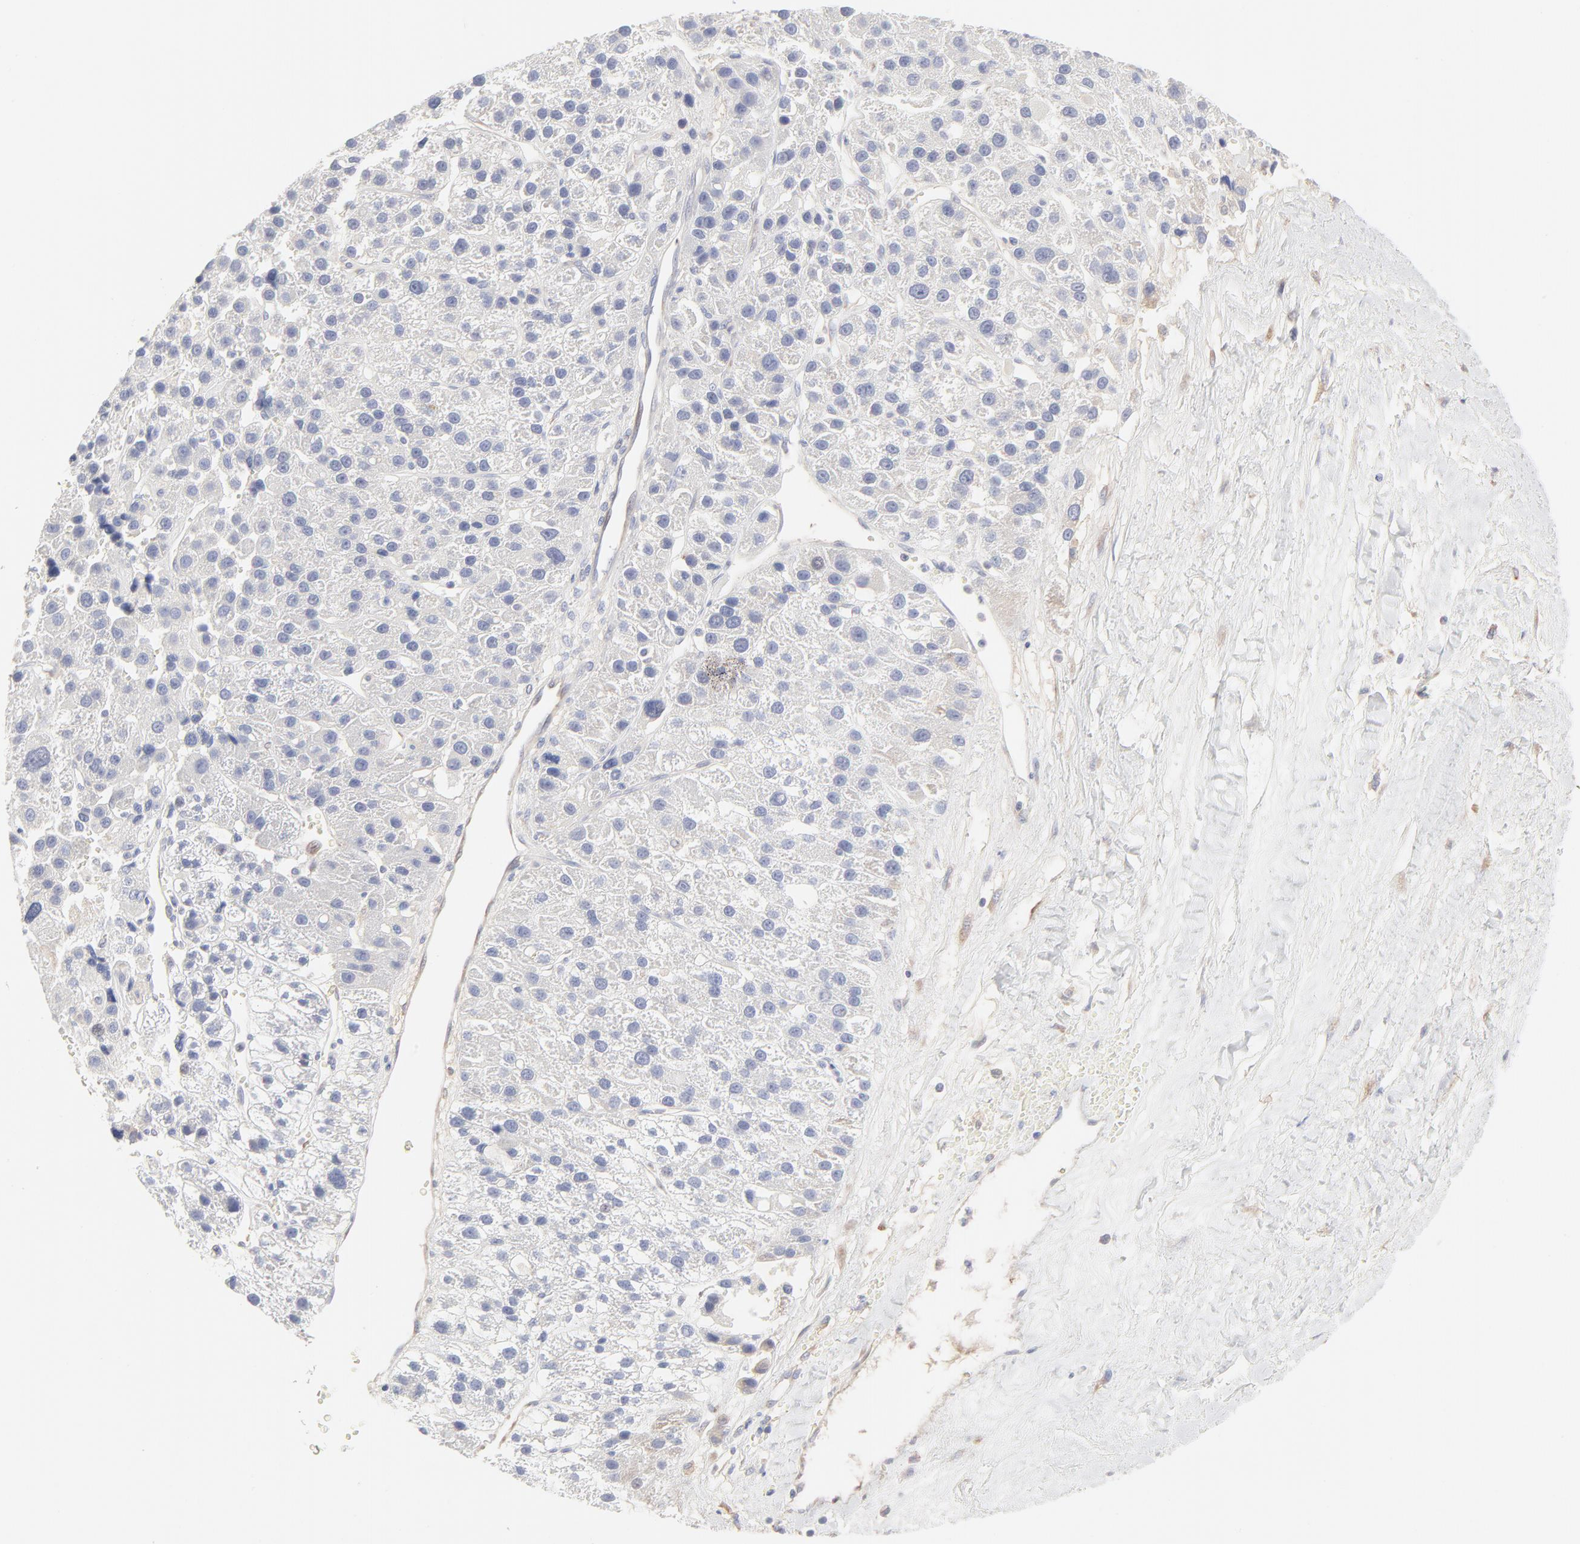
{"staining": {"intensity": "negative", "quantity": "none", "location": "none"}, "tissue": "liver cancer", "cell_type": "Tumor cells", "image_type": "cancer", "snomed": [{"axis": "morphology", "description": "Carcinoma, Hepatocellular, NOS"}, {"axis": "topography", "description": "Liver"}], "caption": "Tumor cells show no significant staining in hepatocellular carcinoma (liver). (Stains: DAB IHC with hematoxylin counter stain, Microscopy: brightfield microscopy at high magnification).", "gene": "RPS21", "patient": {"sex": "female", "age": 85}}